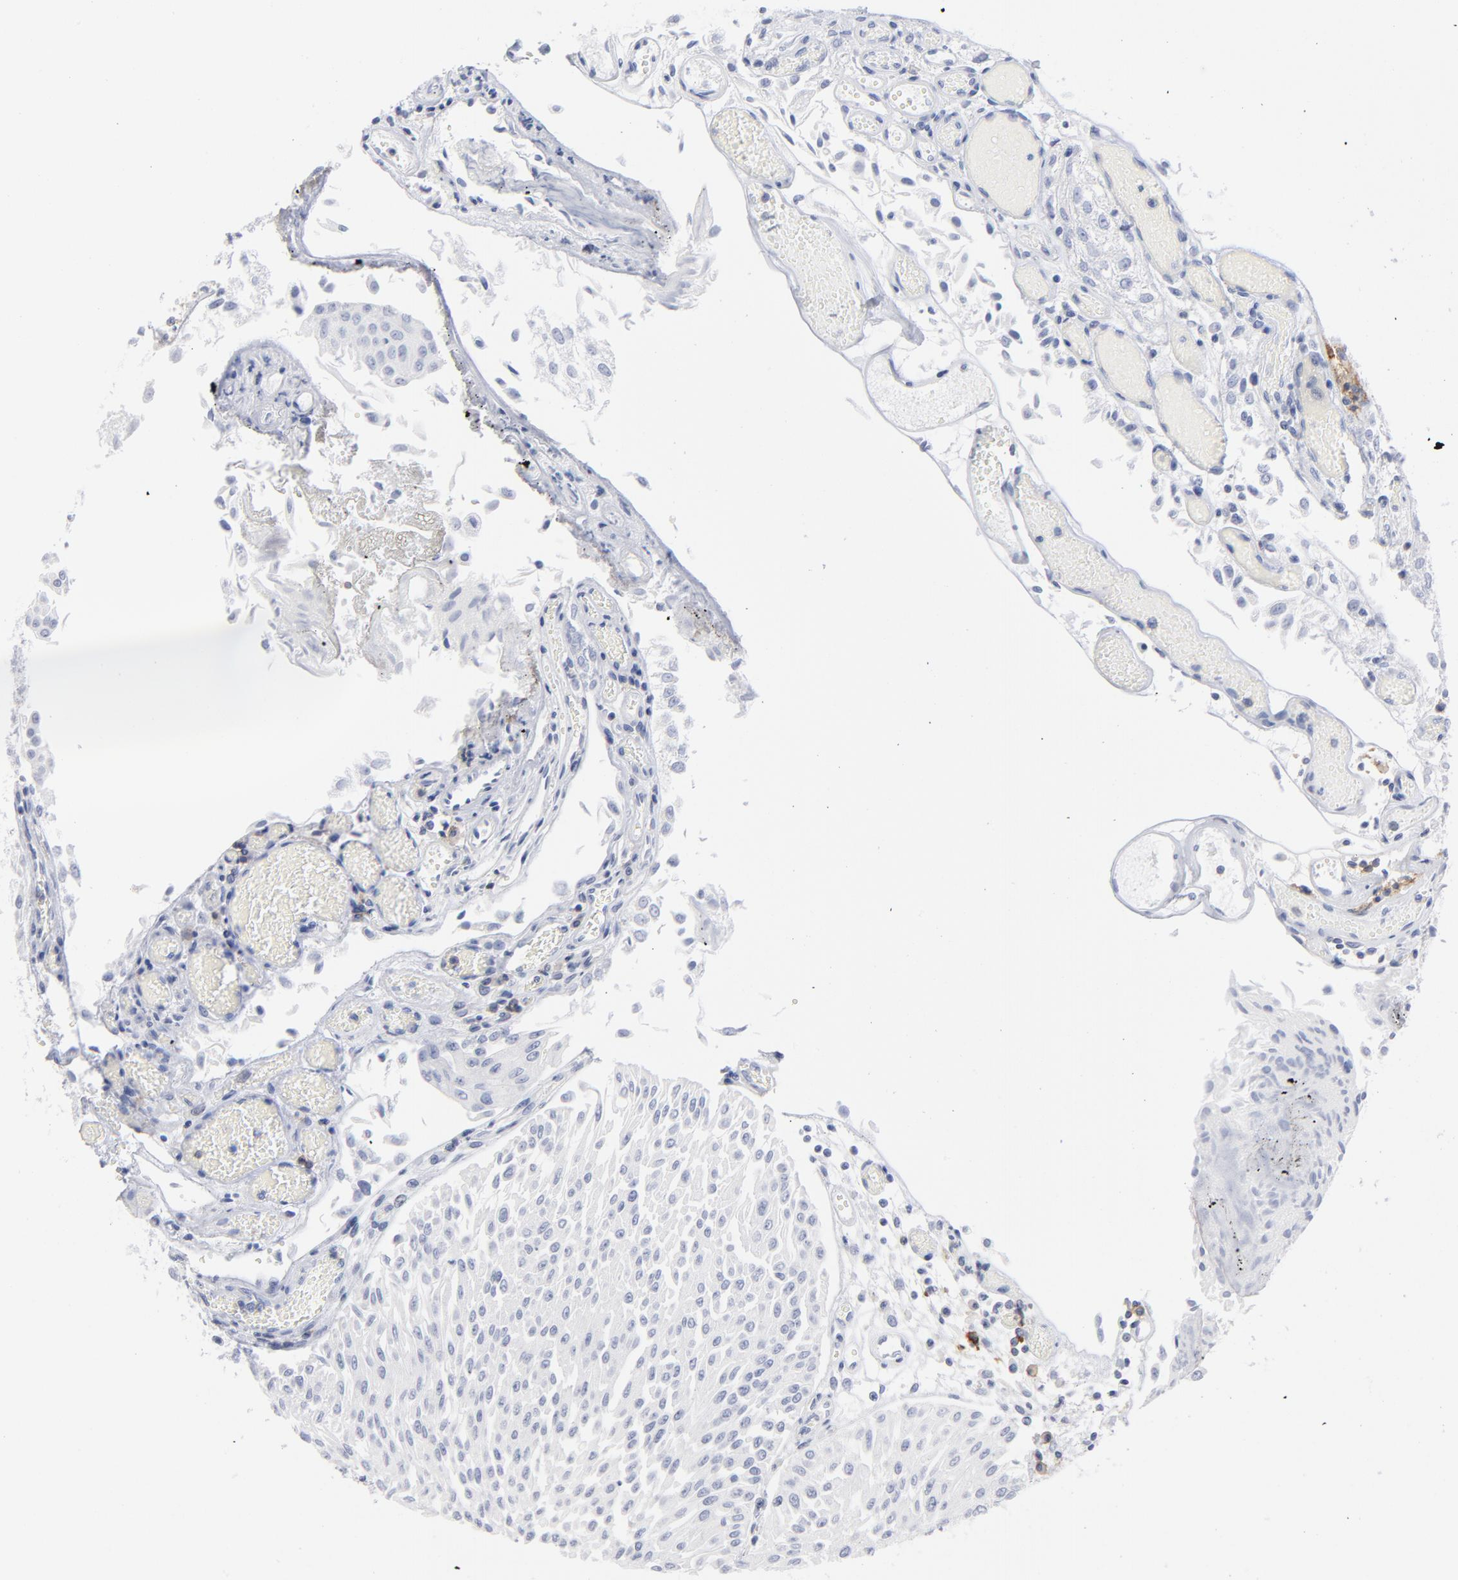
{"staining": {"intensity": "negative", "quantity": "none", "location": "none"}, "tissue": "urothelial cancer", "cell_type": "Tumor cells", "image_type": "cancer", "snomed": [{"axis": "morphology", "description": "Urothelial carcinoma, Low grade"}, {"axis": "topography", "description": "Urinary bladder"}], "caption": "Immunohistochemistry of human urothelial cancer exhibits no positivity in tumor cells.", "gene": "P2RY8", "patient": {"sex": "male", "age": 86}}